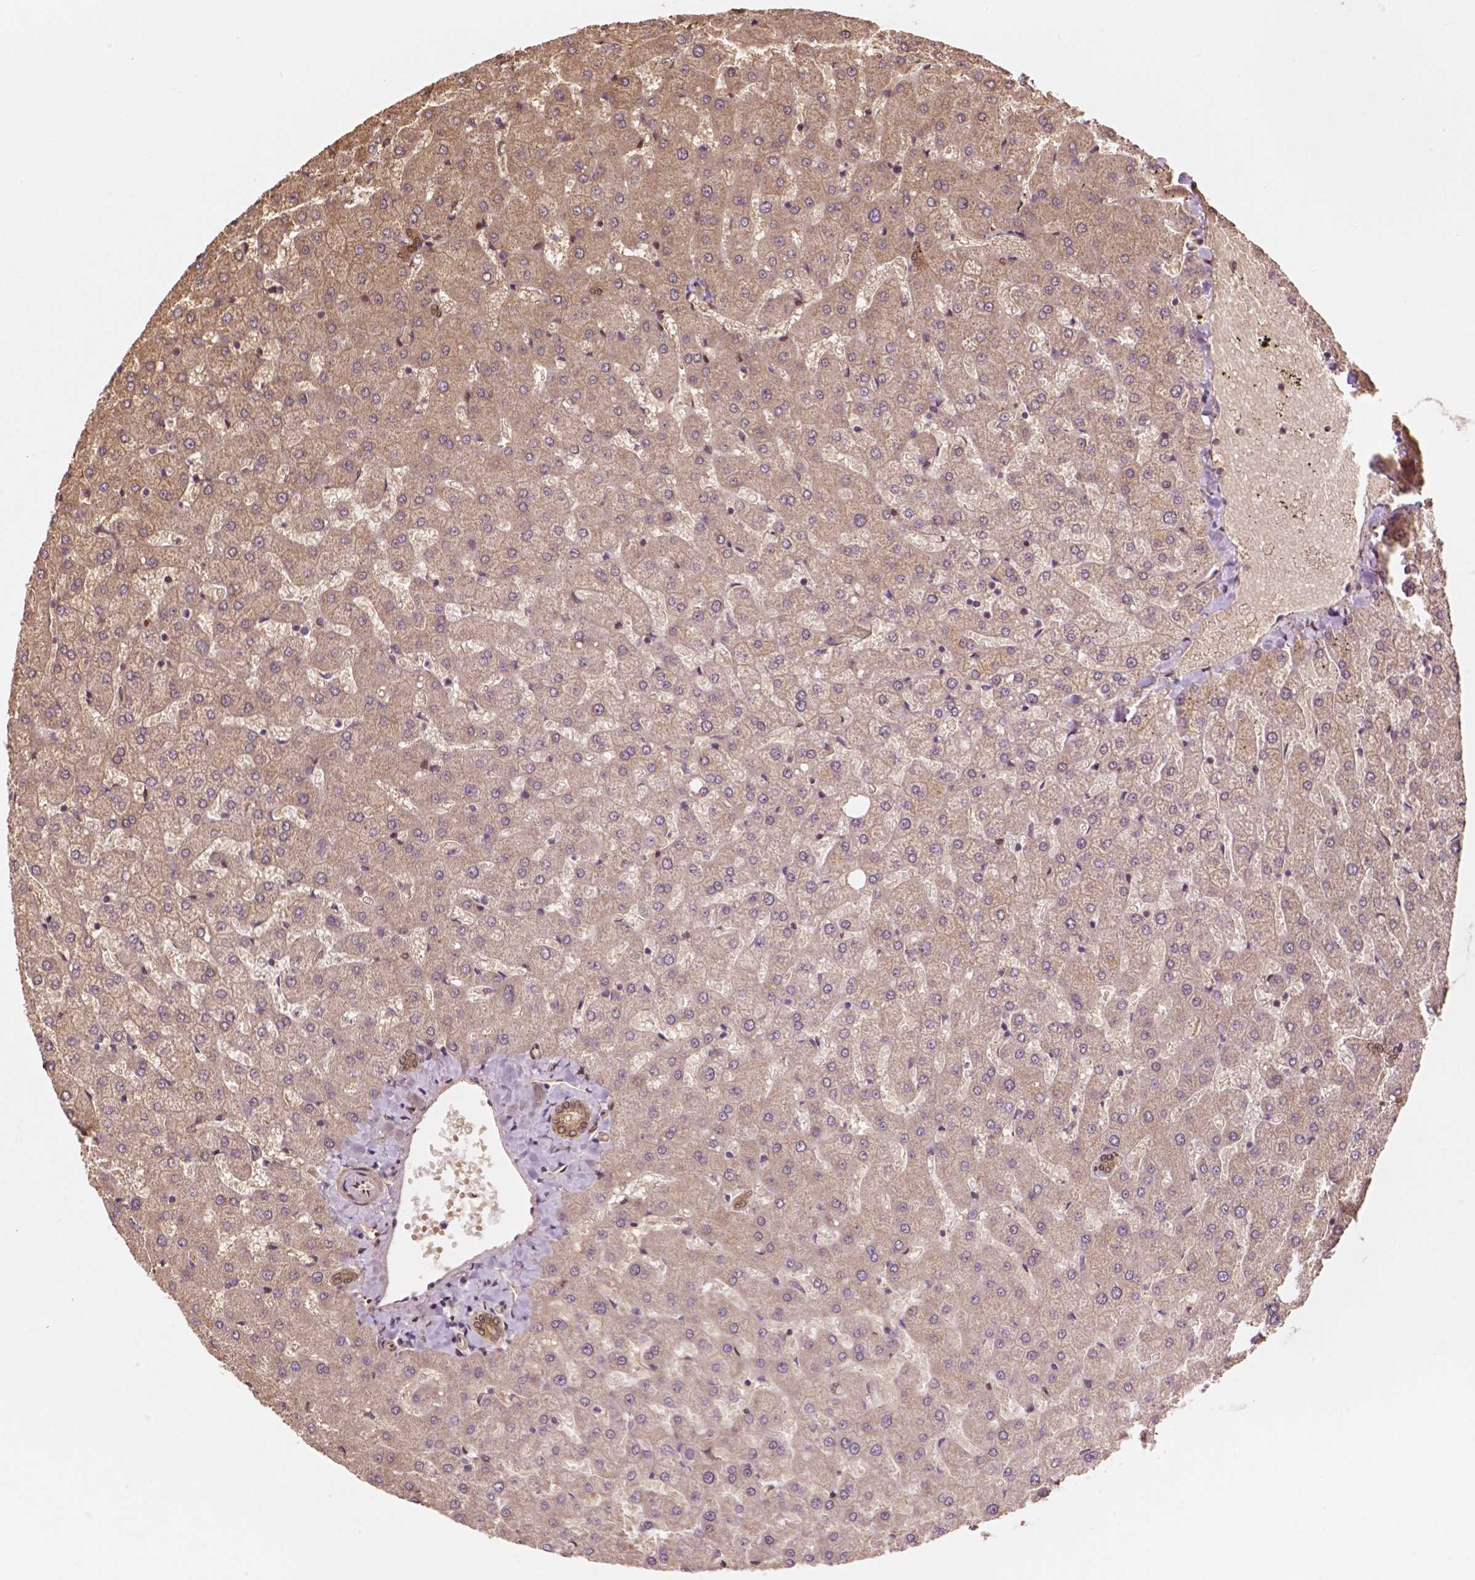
{"staining": {"intensity": "weak", "quantity": ">75%", "location": "cytoplasmic/membranous,nuclear"}, "tissue": "liver", "cell_type": "Cholangiocytes", "image_type": "normal", "snomed": [{"axis": "morphology", "description": "Normal tissue, NOS"}, {"axis": "topography", "description": "Liver"}], "caption": "Immunohistochemistry (DAB) staining of normal liver reveals weak cytoplasmic/membranous,nuclear protein expression in approximately >75% of cholangiocytes.", "gene": "YAP1", "patient": {"sex": "female", "age": 50}}